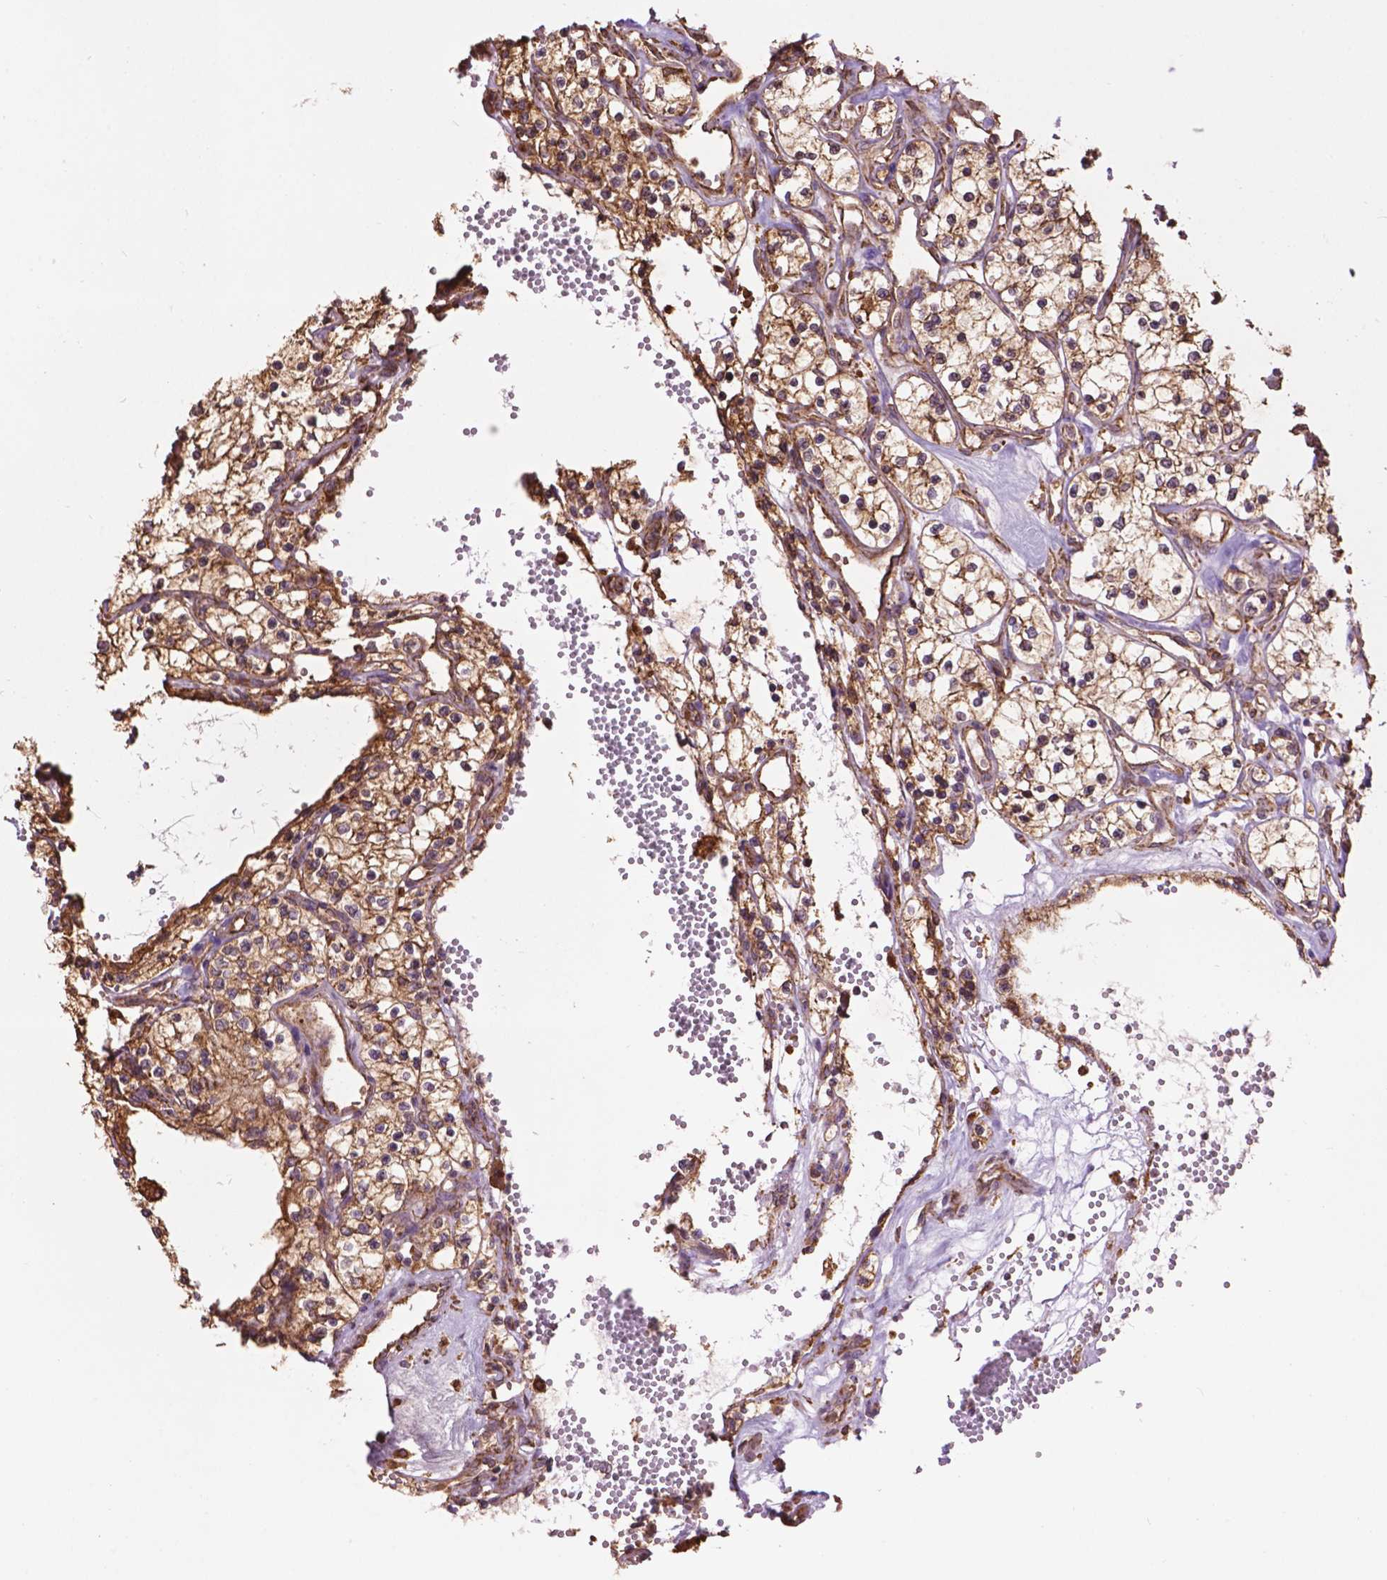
{"staining": {"intensity": "moderate", "quantity": ">75%", "location": "cytoplasmic/membranous"}, "tissue": "renal cancer", "cell_type": "Tumor cells", "image_type": "cancer", "snomed": [{"axis": "morphology", "description": "Adenocarcinoma, NOS"}, {"axis": "topography", "description": "Kidney"}], "caption": "Renal adenocarcinoma stained for a protein exhibits moderate cytoplasmic/membranous positivity in tumor cells.", "gene": "PPP2R5E", "patient": {"sex": "female", "age": 69}}